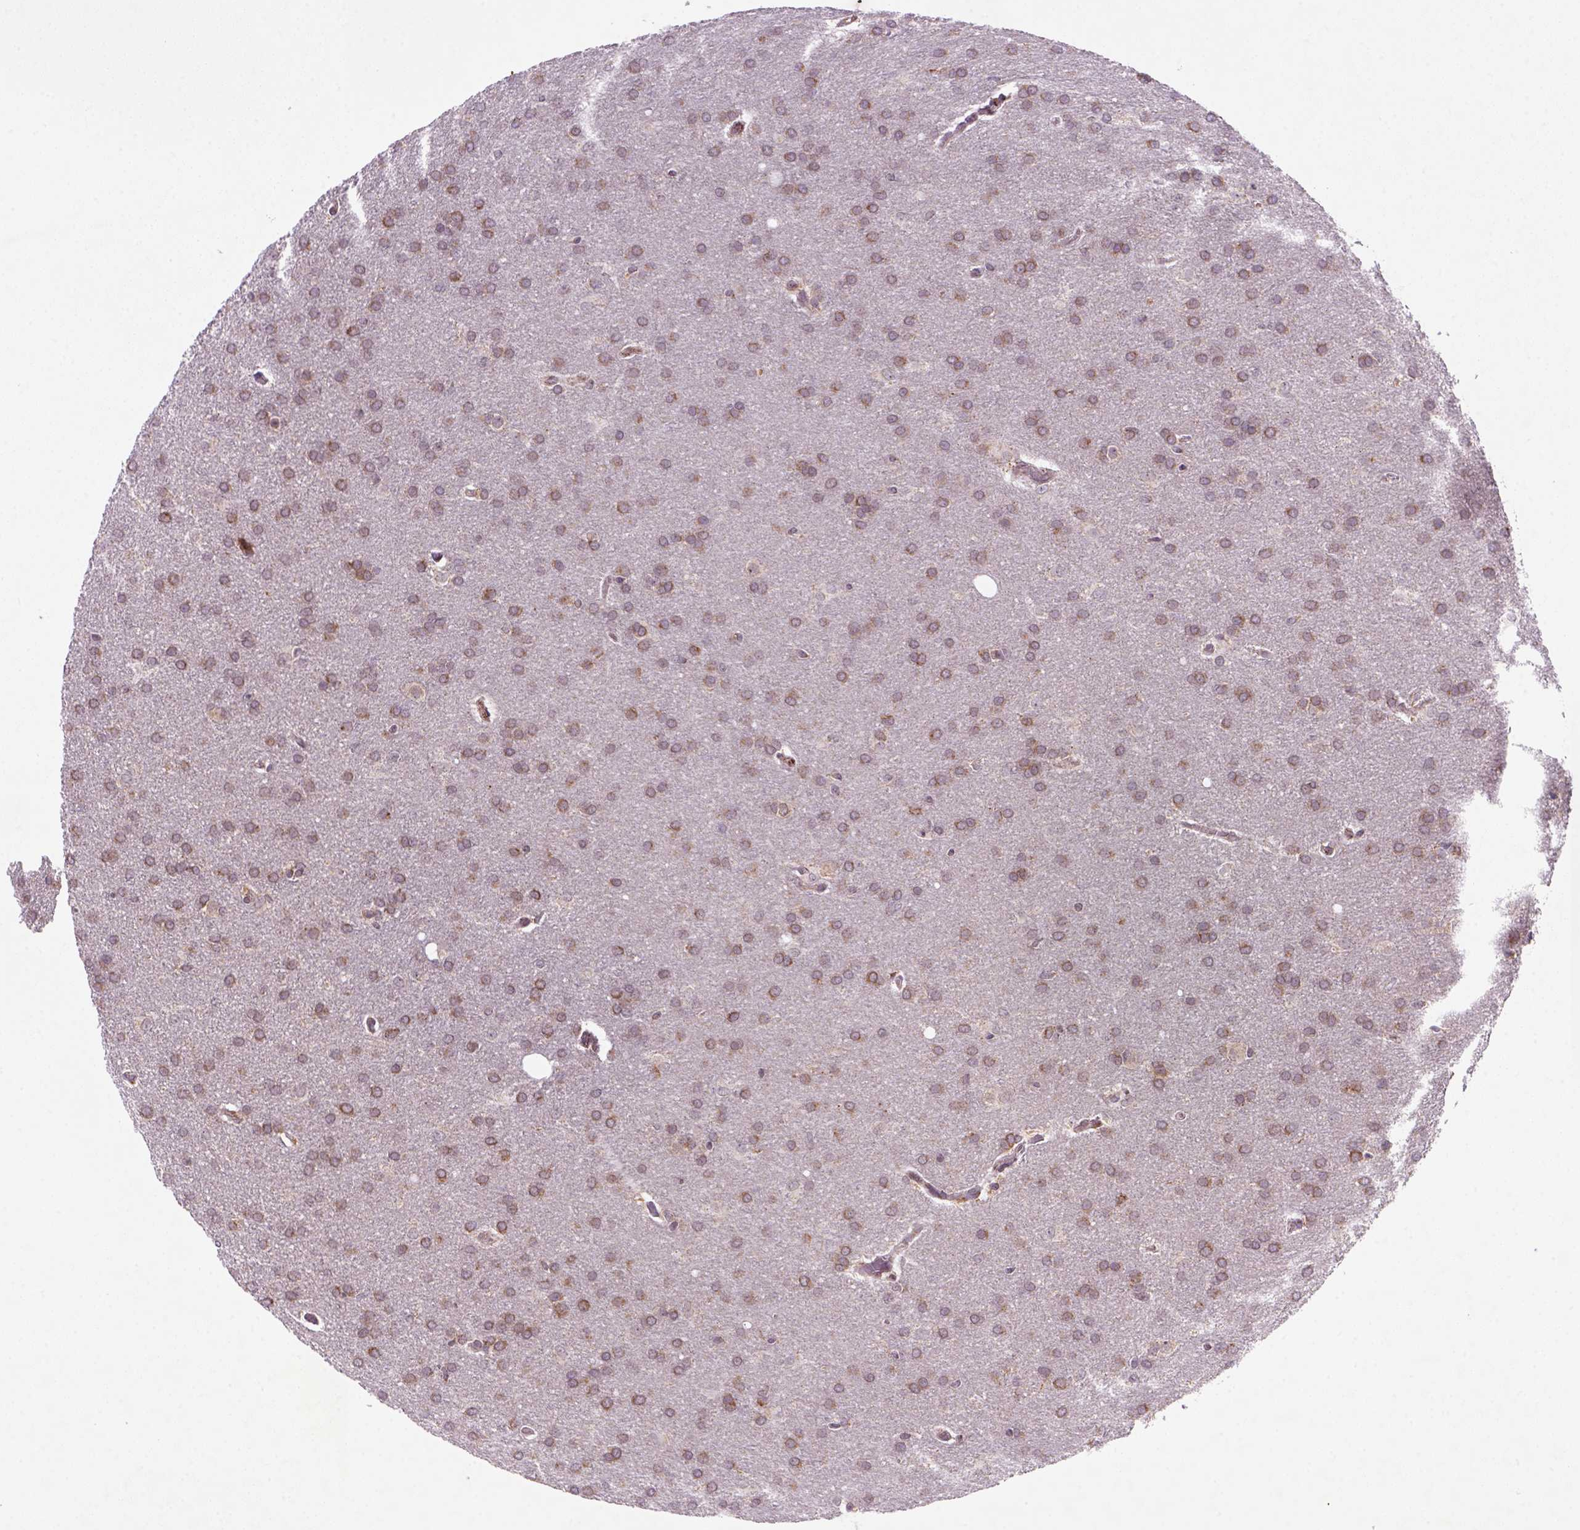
{"staining": {"intensity": "moderate", "quantity": ">75%", "location": "cytoplasmic/membranous"}, "tissue": "glioma", "cell_type": "Tumor cells", "image_type": "cancer", "snomed": [{"axis": "morphology", "description": "Glioma, malignant, Low grade"}, {"axis": "topography", "description": "Brain"}], "caption": "High-magnification brightfield microscopy of glioma stained with DAB (brown) and counterstained with hematoxylin (blue). tumor cells exhibit moderate cytoplasmic/membranous positivity is appreciated in approximately>75% of cells.", "gene": "FZD7", "patient": {"sex": "female", "age": 32}}